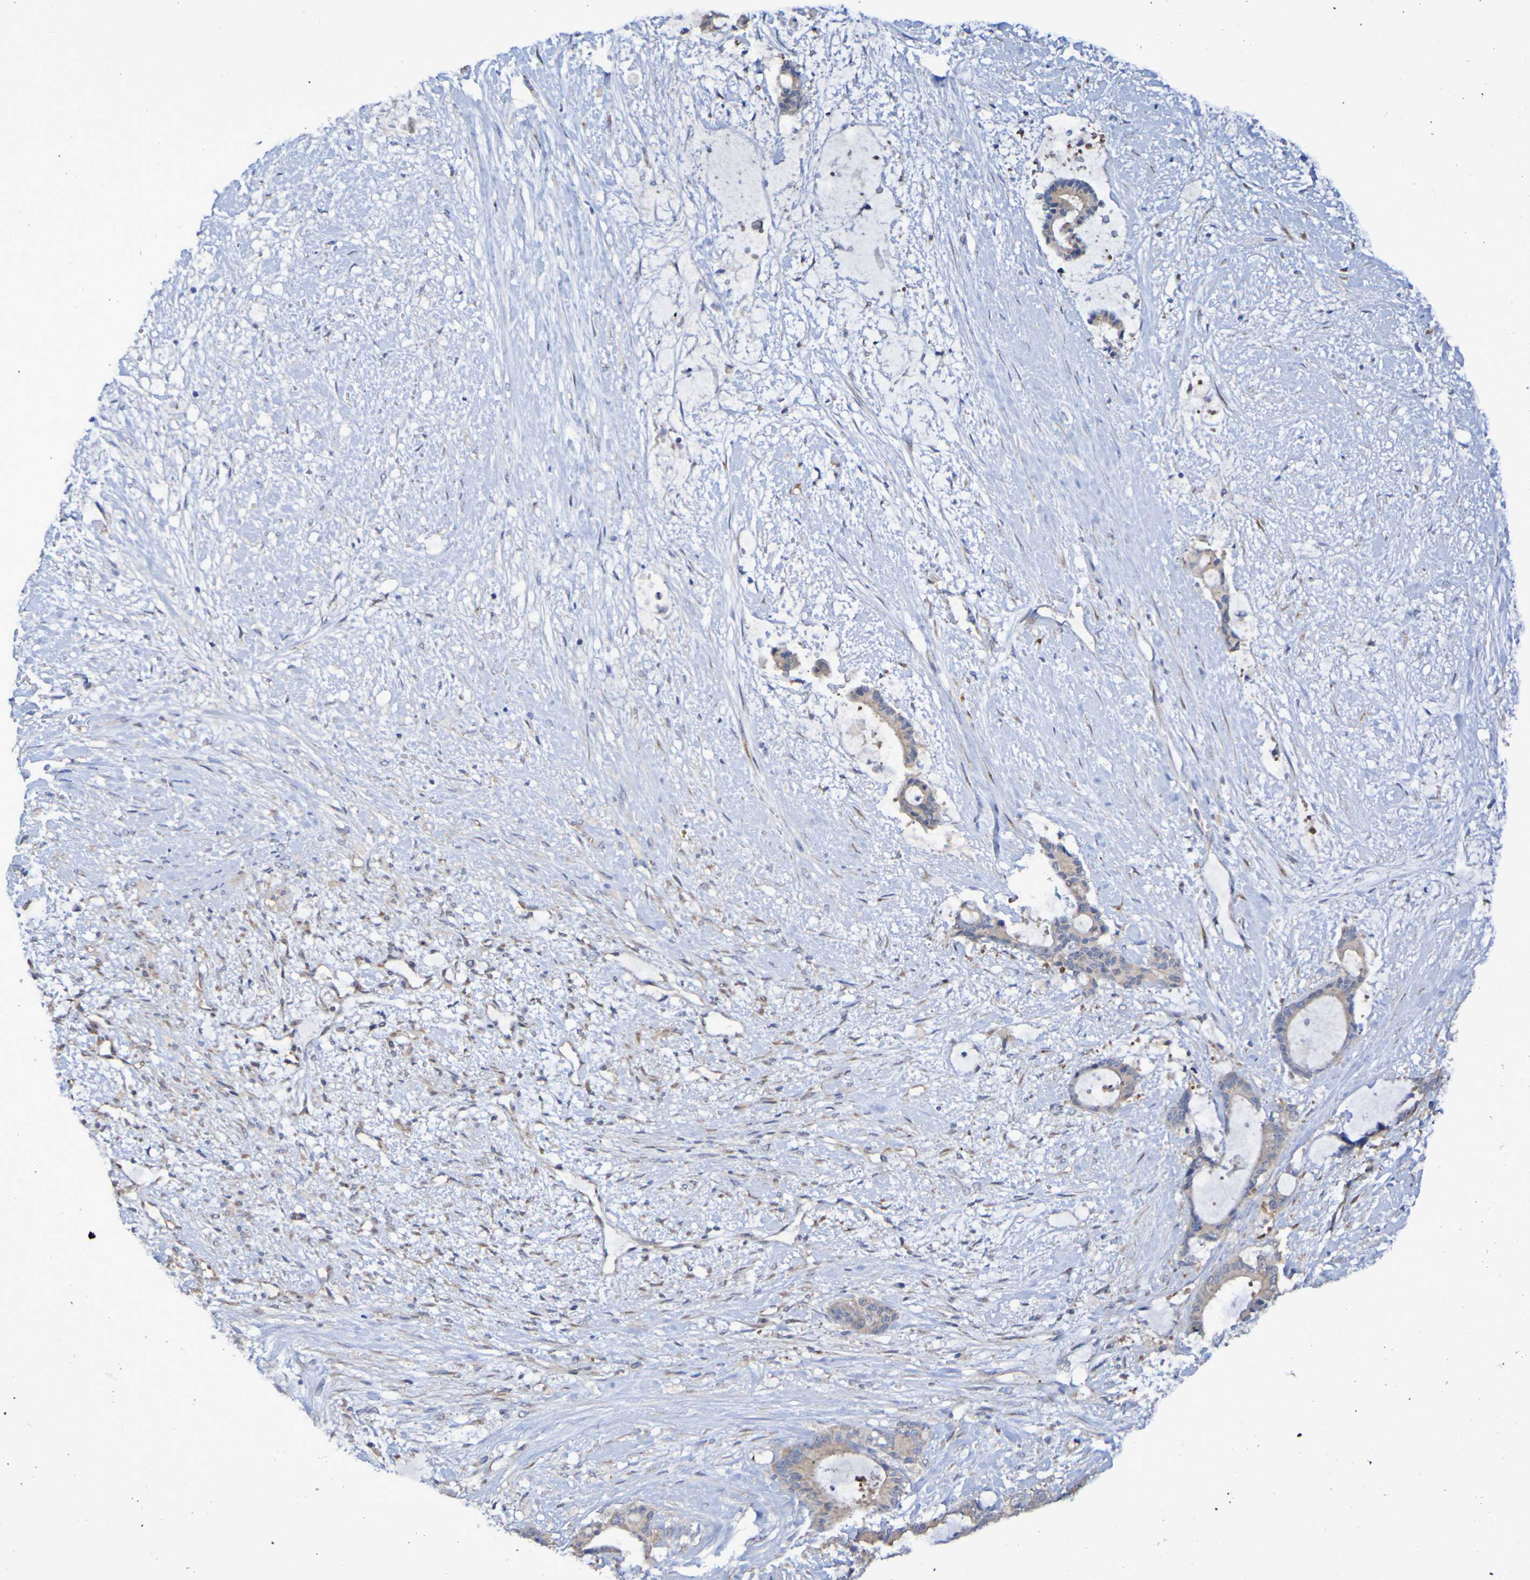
{"staining": {"intensity": "moderate", "quantity": ">75%", "location": "cytoplasmic/membranous"}, "tissue": "liver cancer", "cell_type": "Tumor cells", "image_type": "cancer", "snomed": [{"axis": "morphology", "description": "Normal tissue, NOS"}, {"axis": "morphology", "description": "Cholangiocarcinoma"}, {"axis": "topography", "description": "Liver"}, {"axis": "topography", "description": "Peripheral nerve tissue"}], "caption": "Immunohistochemical staining of cholangiocarcinoma (liver) demonstrates moderate cytoplasmic/membranous protein expression in about >75% of tumor cells.", "gene": "LMBRD2", "patient": {"sex": "female", "age": 73}}